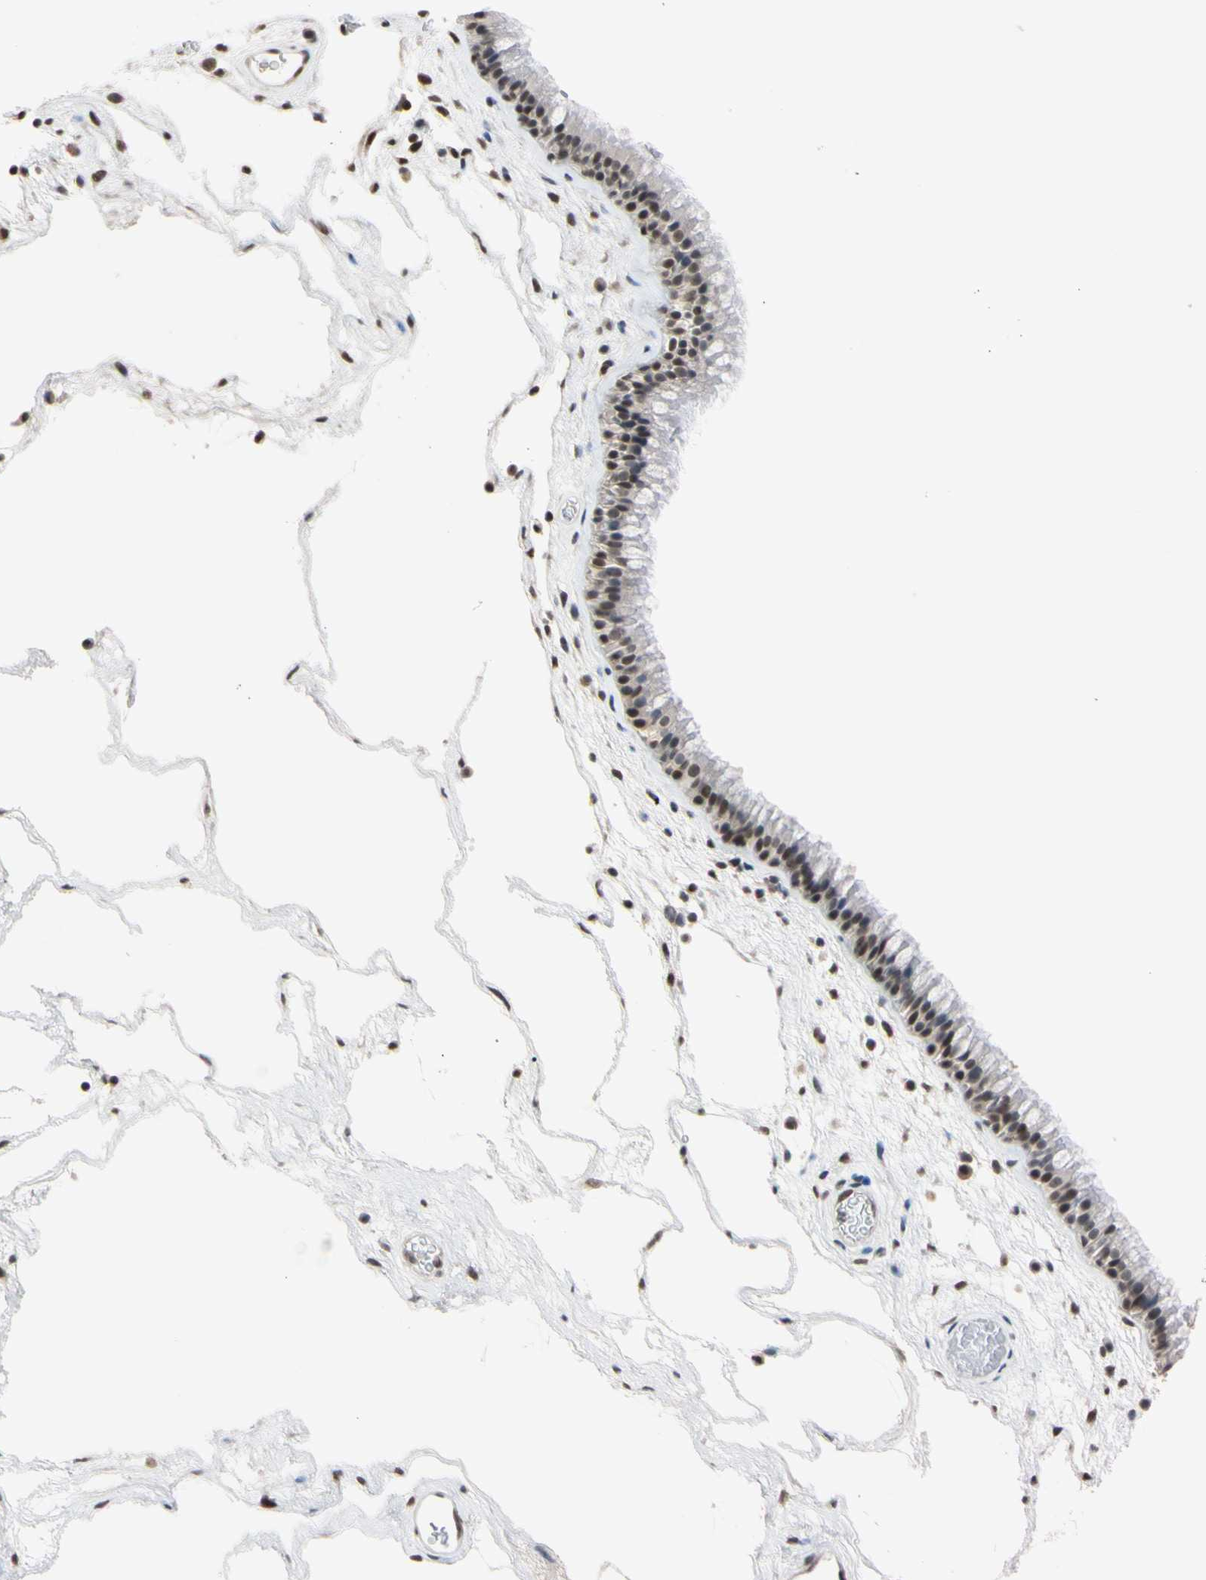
{"staining": {"intensity": "moderate", "quantity": "25%-75%", "location": "nuclear"}, "tissue": "nasopharynx", "cell_type": "Respiratory epithelial cells", "image_type": "normal", "snomed": [{"axis": "morphology", "description": "Normal tissue, NOS"}, {"axis": "morphology", "description": "Inflammation, NOS"}, {"axis": "topography", "description": "Nasopharynx"}], "caption": "Brown immunohistochemical staining in normal nasopharynx demonstrates moderate nuclear positivity in about 25%-75% of respiratory epithelial cells.", "gene": "UBE2I", "patient": {"sex": "male", "age": 48}}